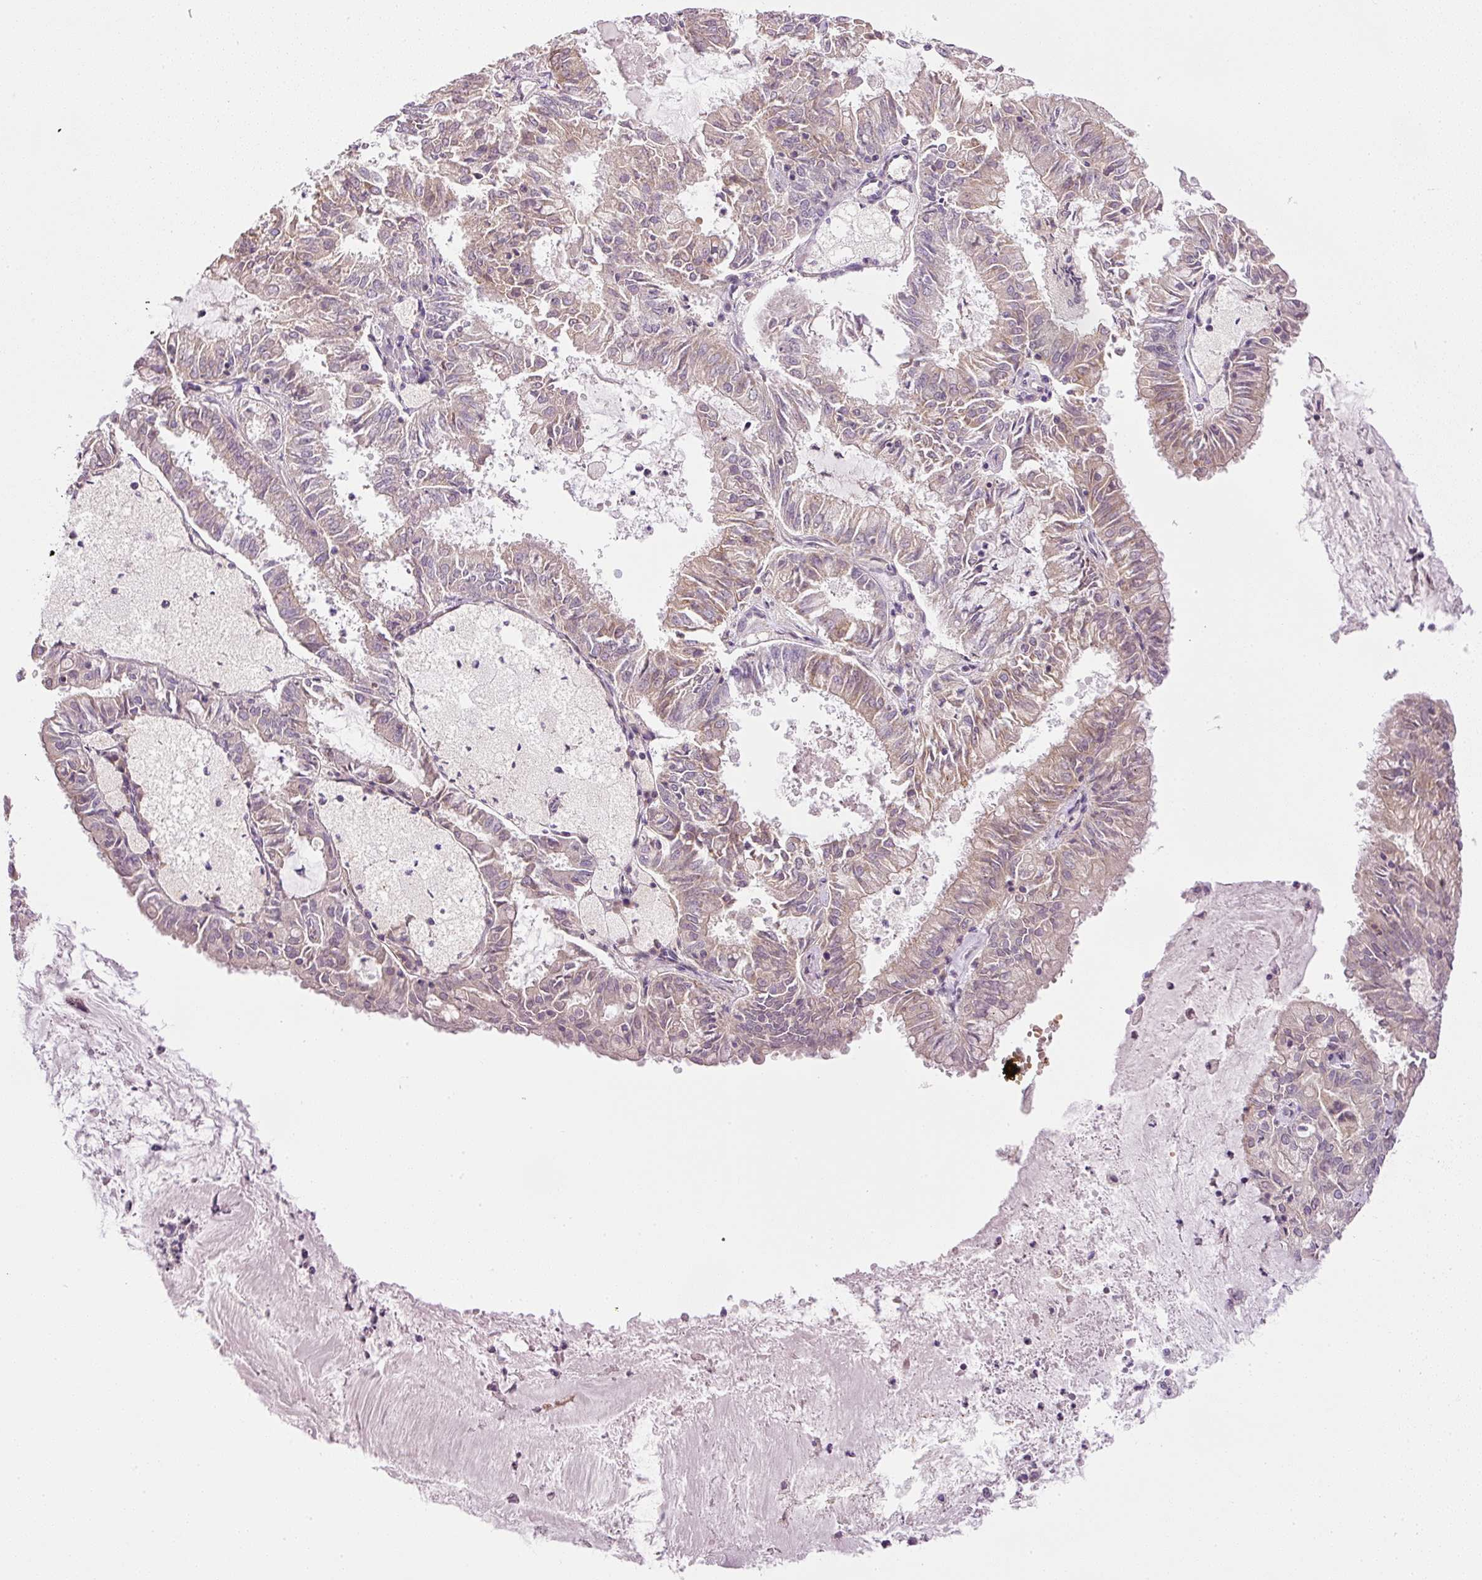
{"staining": {"intensity": "weak", "quantity": "<25%", "location": "cytoplasmic/membranous"}, "tissue": "endometrial cancer", "cell_type": "Tumor cells", "image_type": "cancer", "snomed": [{"axis": "morphology", "description": "Adenocarcinoma, NOS"}, {"axis": "topography", "description": "Endometrium"}], "caption": "IHC image of neoplastic tissue: adenocarcinoma (endometrial) stained with DAB (3,3'-diaminobenzidine) exhibits no significant protein expression in tumor cells.", "gene": "TBC1D2B", "patient": {"sex": "female", "age": 57}}